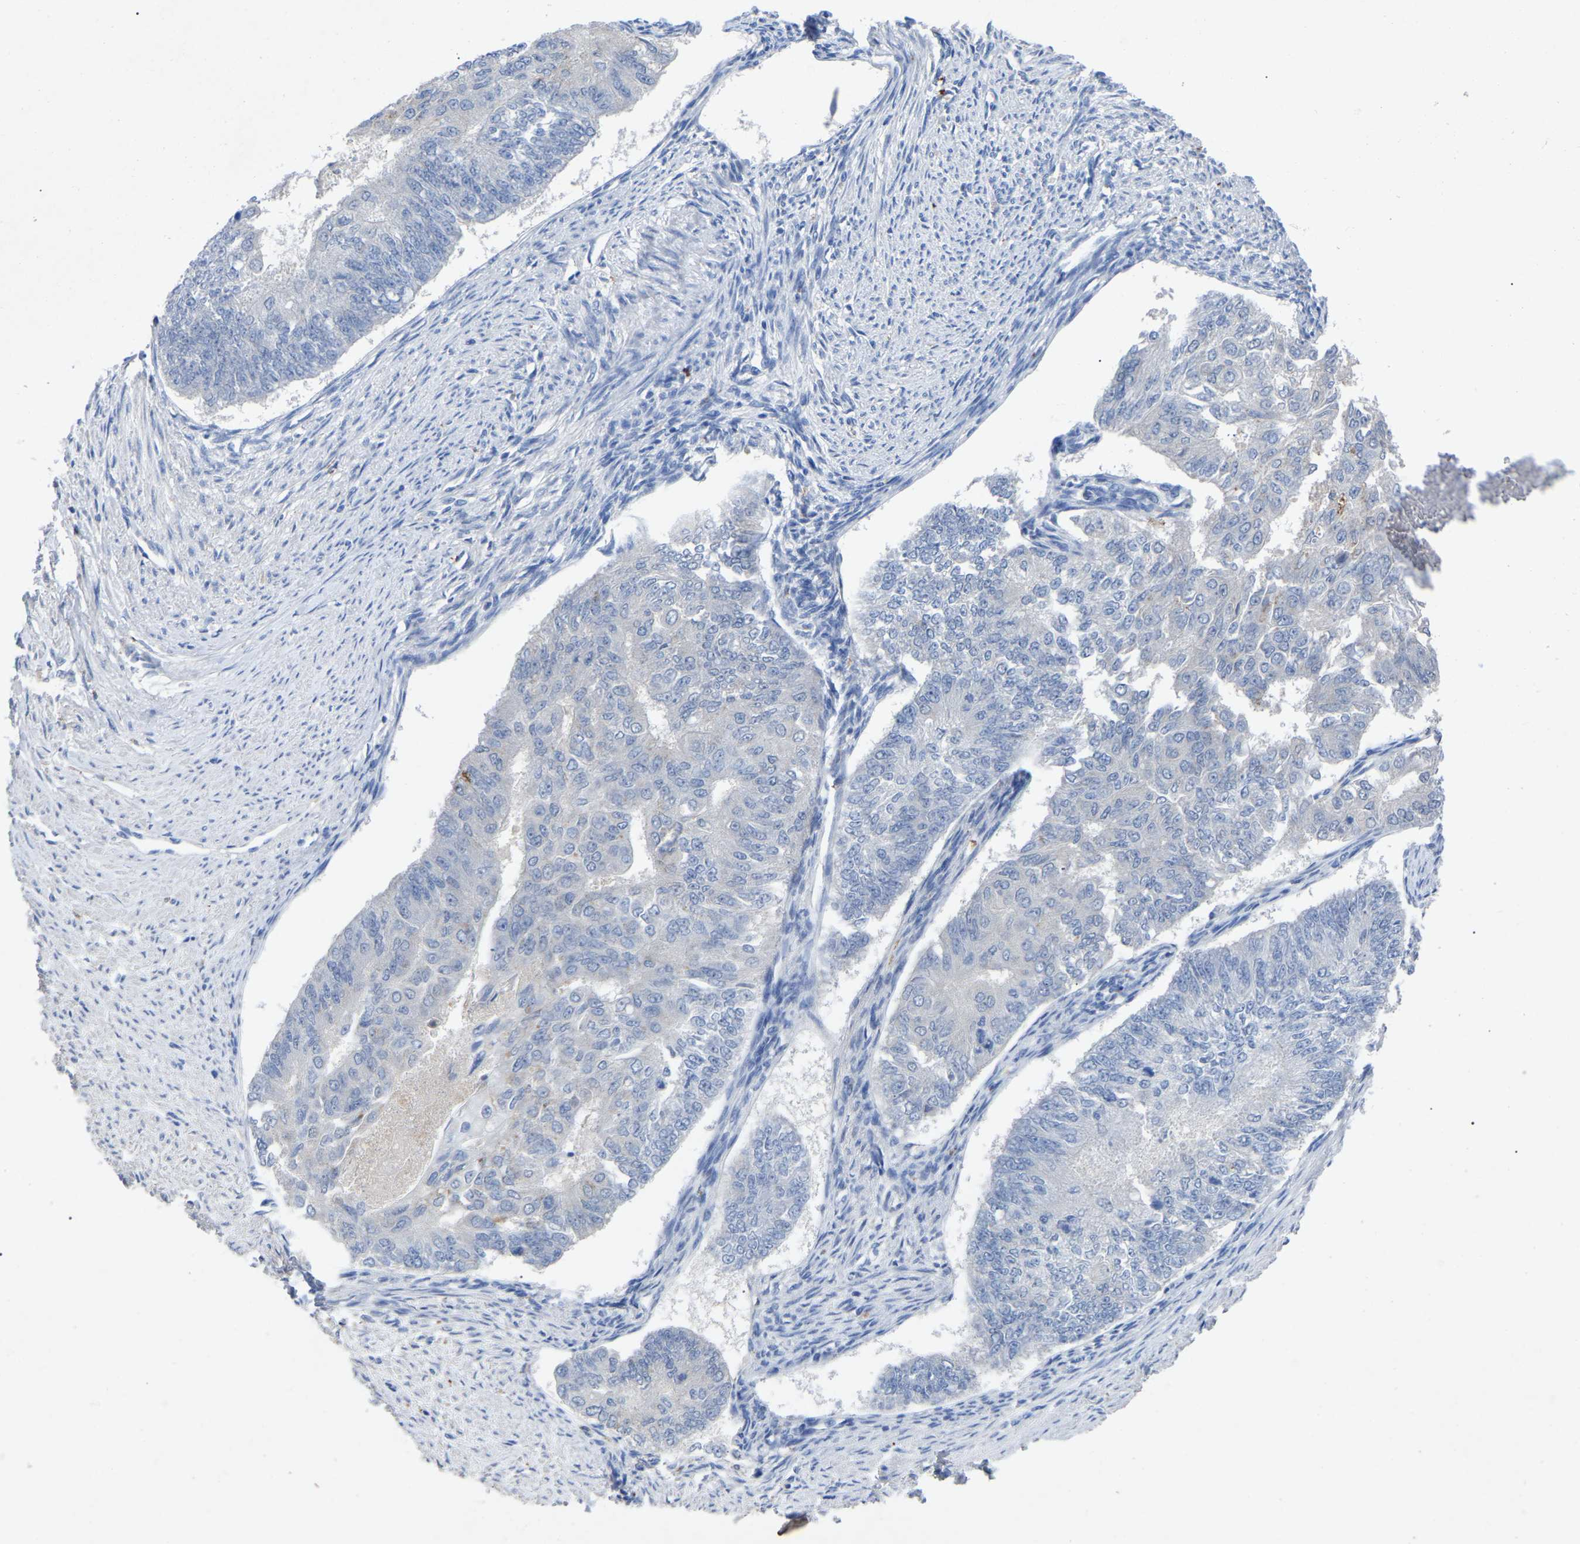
{"staining": {"intensity": "negative", "quantity": "none", "location": "none"}, "tissue": "endometrial cancer", "cell_type": "Tumor cells", "image_type": "cancer", "snomed": [{"axis": "morphology", "description": "Adenocarcinoma, NOS"}, {"axis": "topography", "description": "Endometrium"}], "caption": "DAB immunohistochemical staining of human endometrial cancer reveals no significant staining in tumor cells.", "gene": "SMPD2", "patient": {"sex": "female", "age": 32}}